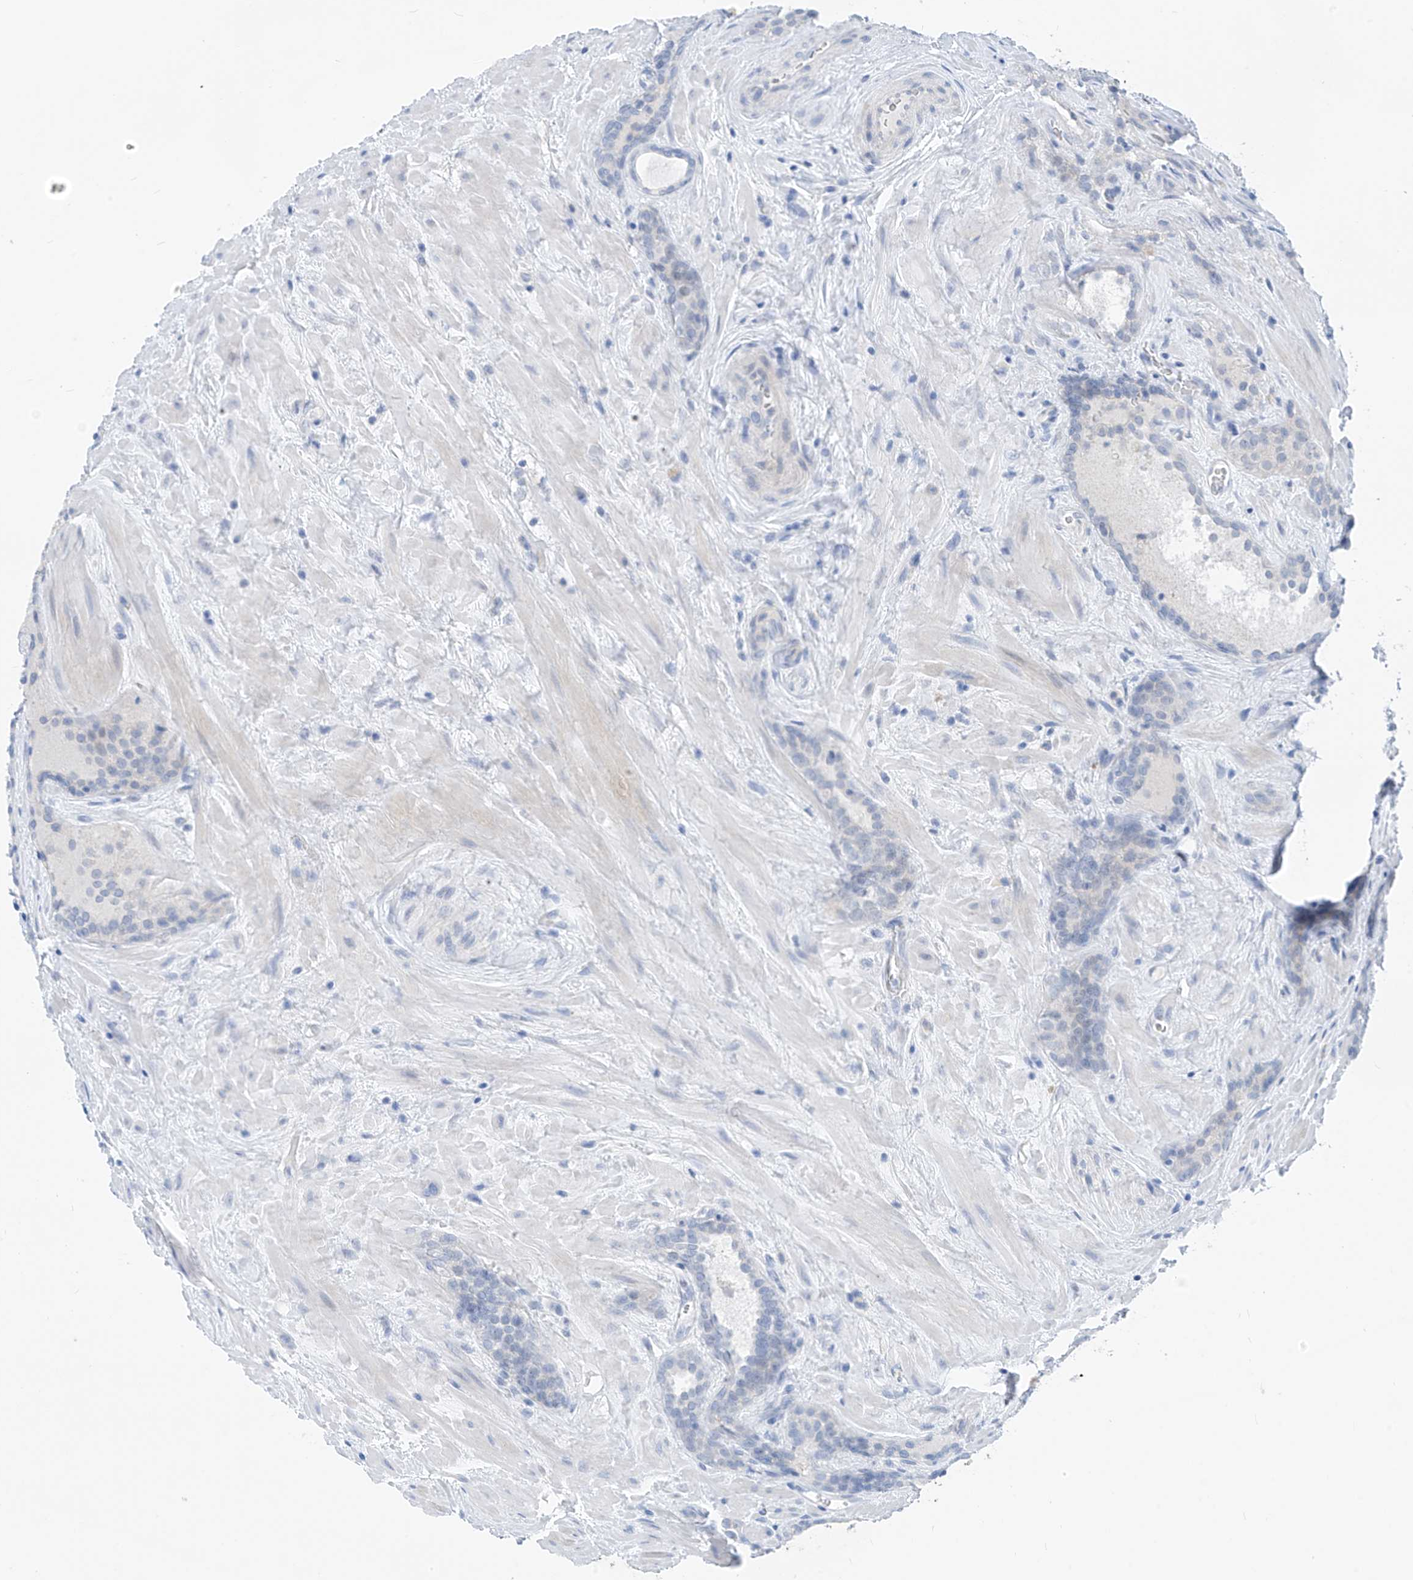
{"staining": {"intensity": "negative", "quantity": "none", "location": "none"}, "tissue": "prostate cancer", "cell_type": "Tumor cells", "image_type": "cancer", "snomed": [{"axis": "morphology", "description": "Adenocarcinoma, Low grade"}, {"axis": "topography", "description": "Prostate"}], "caption": "Prostate cancer (low-grade adenocarcinoma) was stained to show a protein in brown. There is no significant positivity in tumor cells.", "gene": "LDAH", "patient": {"sex": "male", "age": 67}}